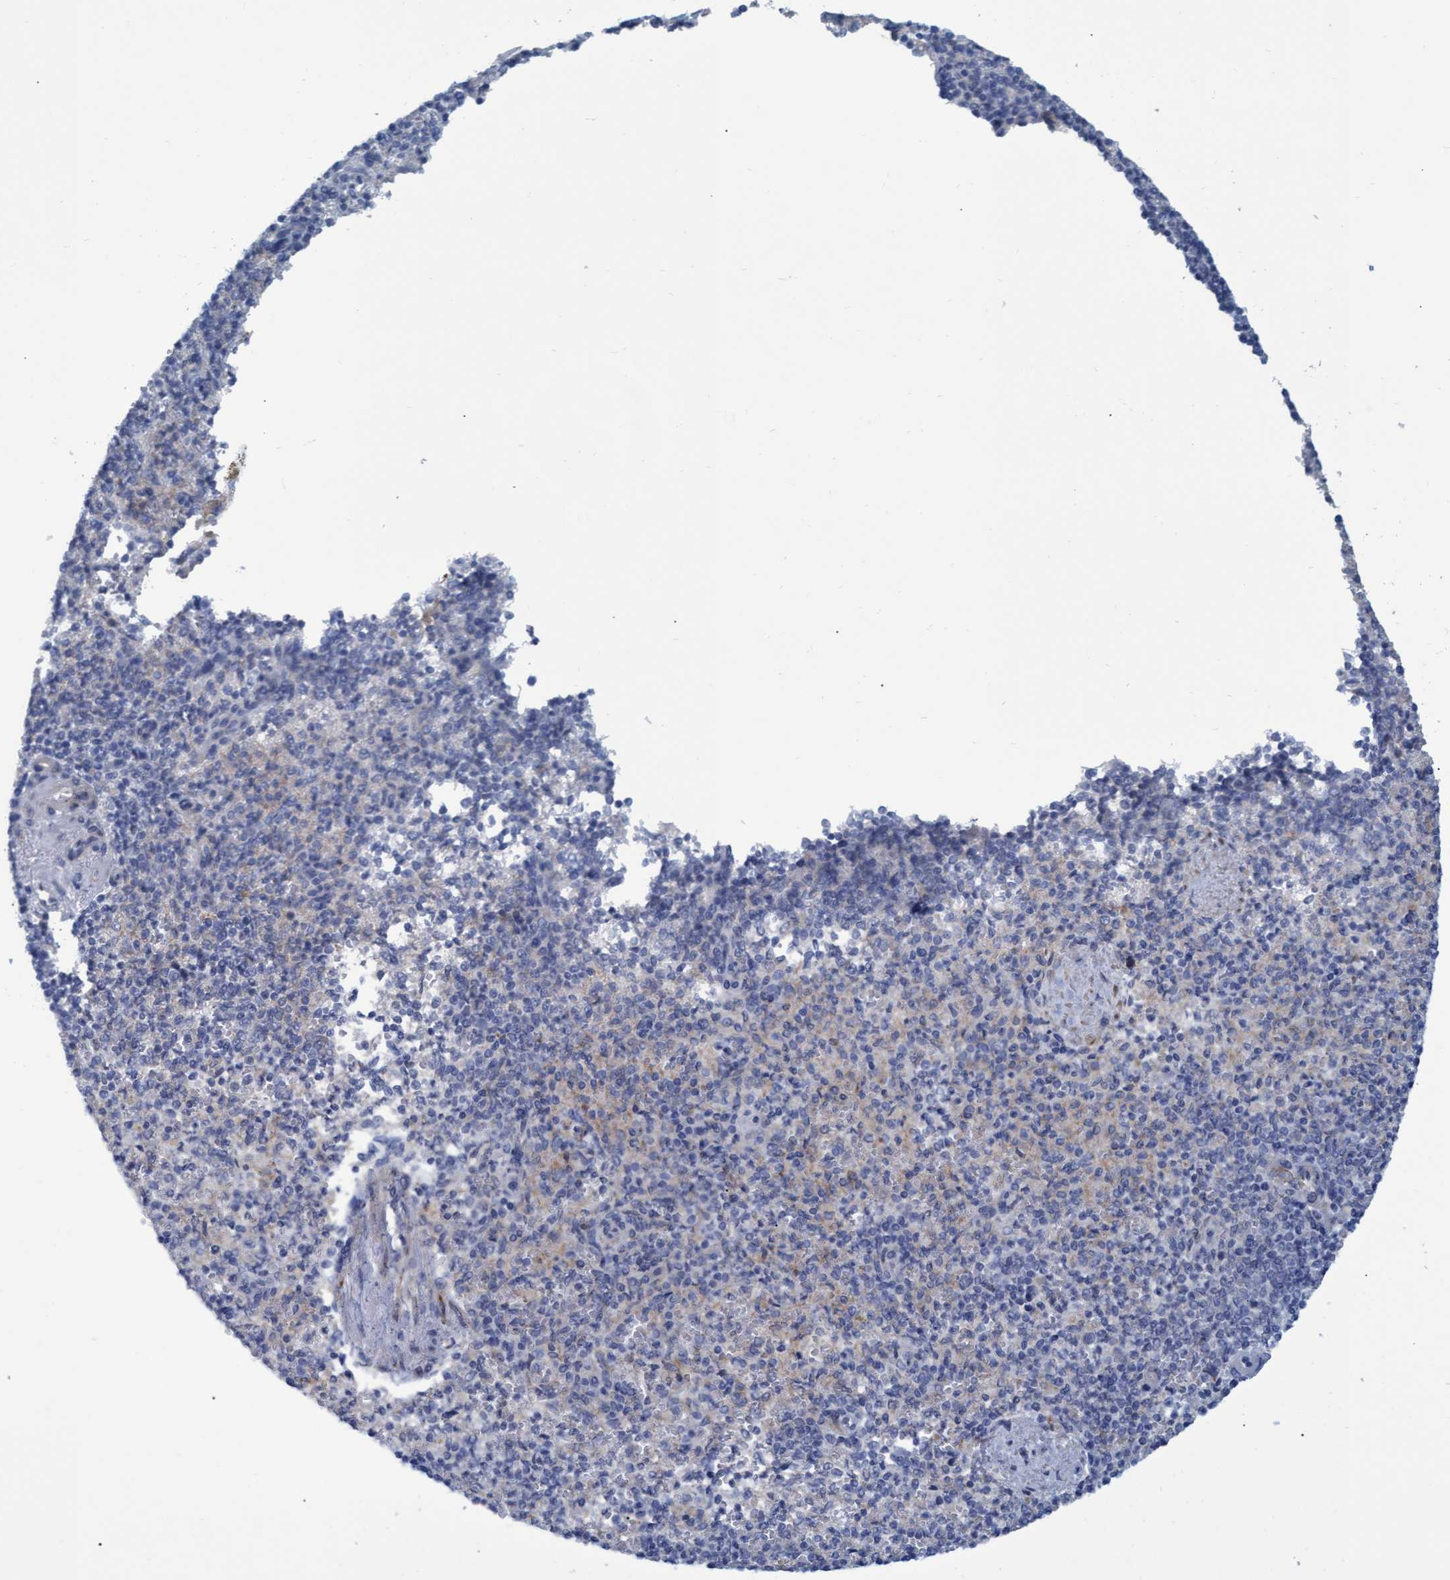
{"staining": {"intensity": "negative", "quantity": "none", "location": "none"}, "tissue": "spleen", "cell_type": "Cells in red pulp", "image_type": "normal", "snomed": [{"axis": "morphology", "description": "Normal tissue, NOS"}, {"axis": "topography", "description": "Spleen"}], "caption": "IHC micrograph of benign human spleen stained for a protein (brown), which shows no staining in cells in red pulp. (Immunohistochemistry, brightfield microscopy, high magnification).", "gene": "SSTR3", "patient": {"sex": "female", "age": 74}}